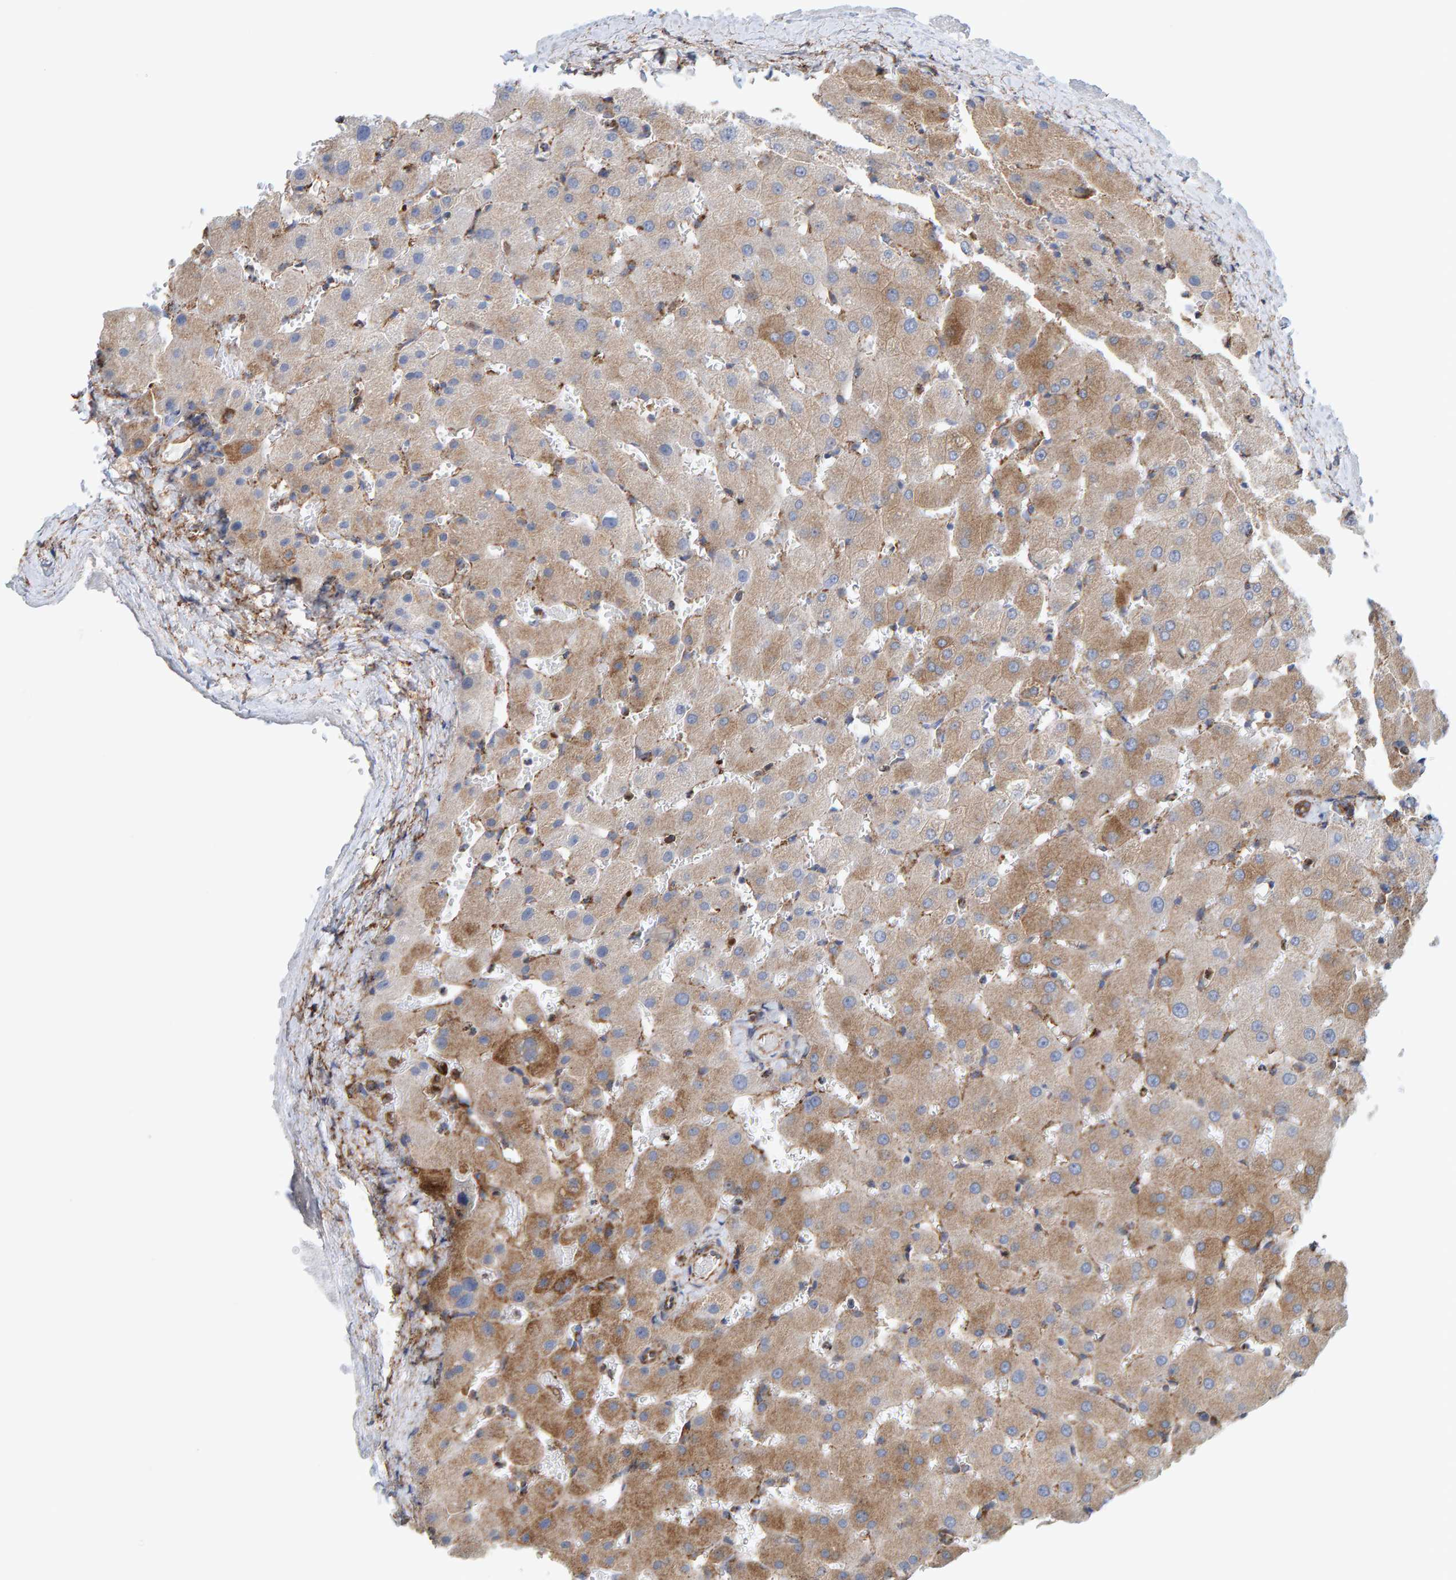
{"staining": {"intensity": "moderate", "quantity": ">75%", "location": "cytoplasmic/membranous"}, "tissue": "liver", "cell_type": "Cholangiocytes", "image_type": "normal", "snomed": [{"axis": "morphology", "description": "Normal tissue, NOS"}, {"axis": "topography", "description": "Liver"}], "caption": "A high-resolution image shows immunohistochemistry staining of unremarkable liver, which shows moderate cytoplasmic/membranous expression in about >75% of cholangiocytes. (IHC, brightfield microscopy, high magnification).", "gene": "MVP", "patient": {"sex": "female", "age": 63}}